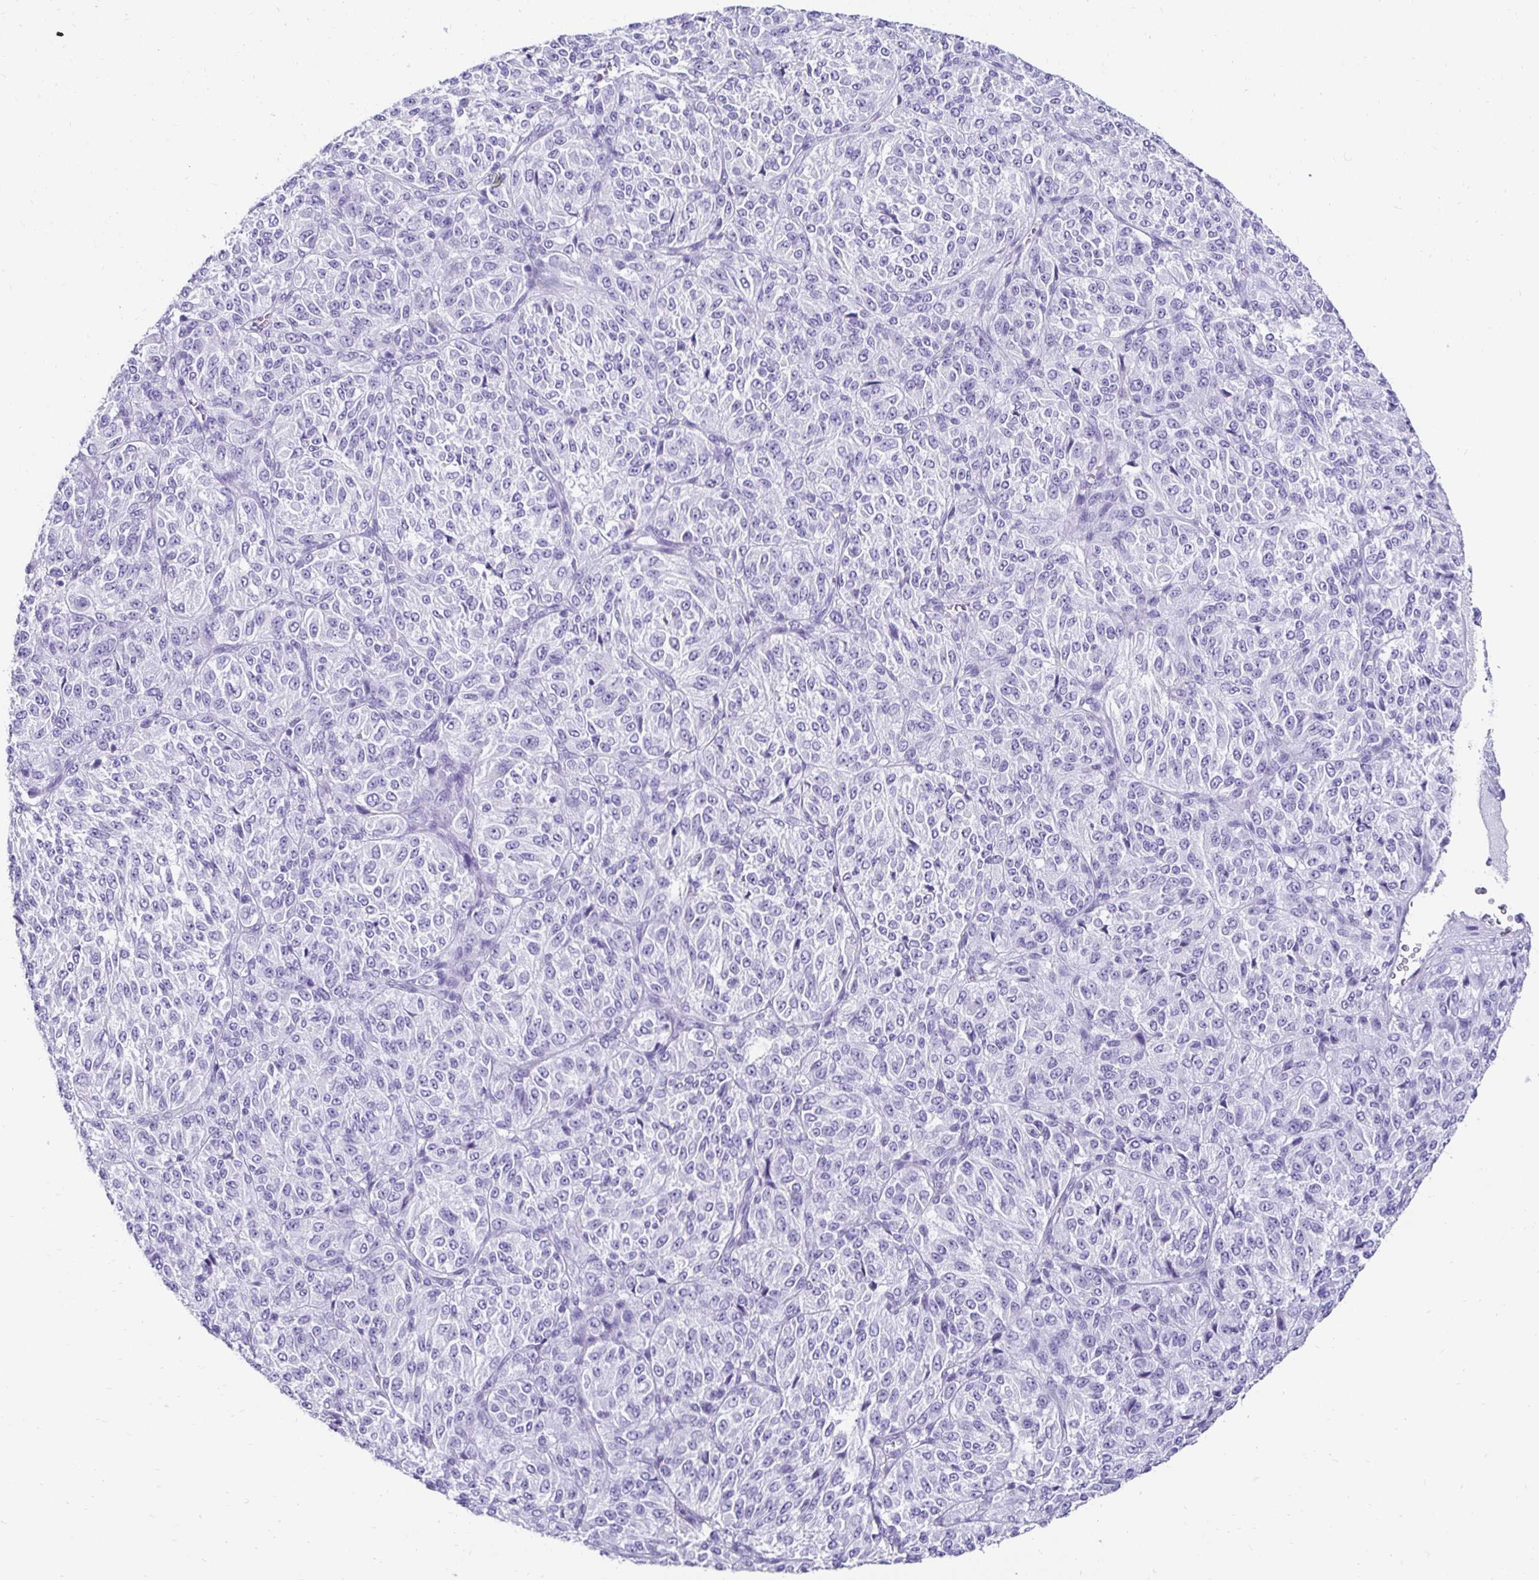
{"staining": {"intensity": "negative", "quantity": "none", "location": "none"}, "tissue": "melanoma", "cell_type": "Tumor cells", "image_type": "cancer", "snomed": [{"axis": "morphology", "description": "Malignant melanoma, Metastatic site"}, {"axis": "topography", "description": "Brain"}], "caption": "There is no significant positivity in tumor cells of melanoma.", "gene": "CST6", "patient": {"sex": "female", "age": 56}}